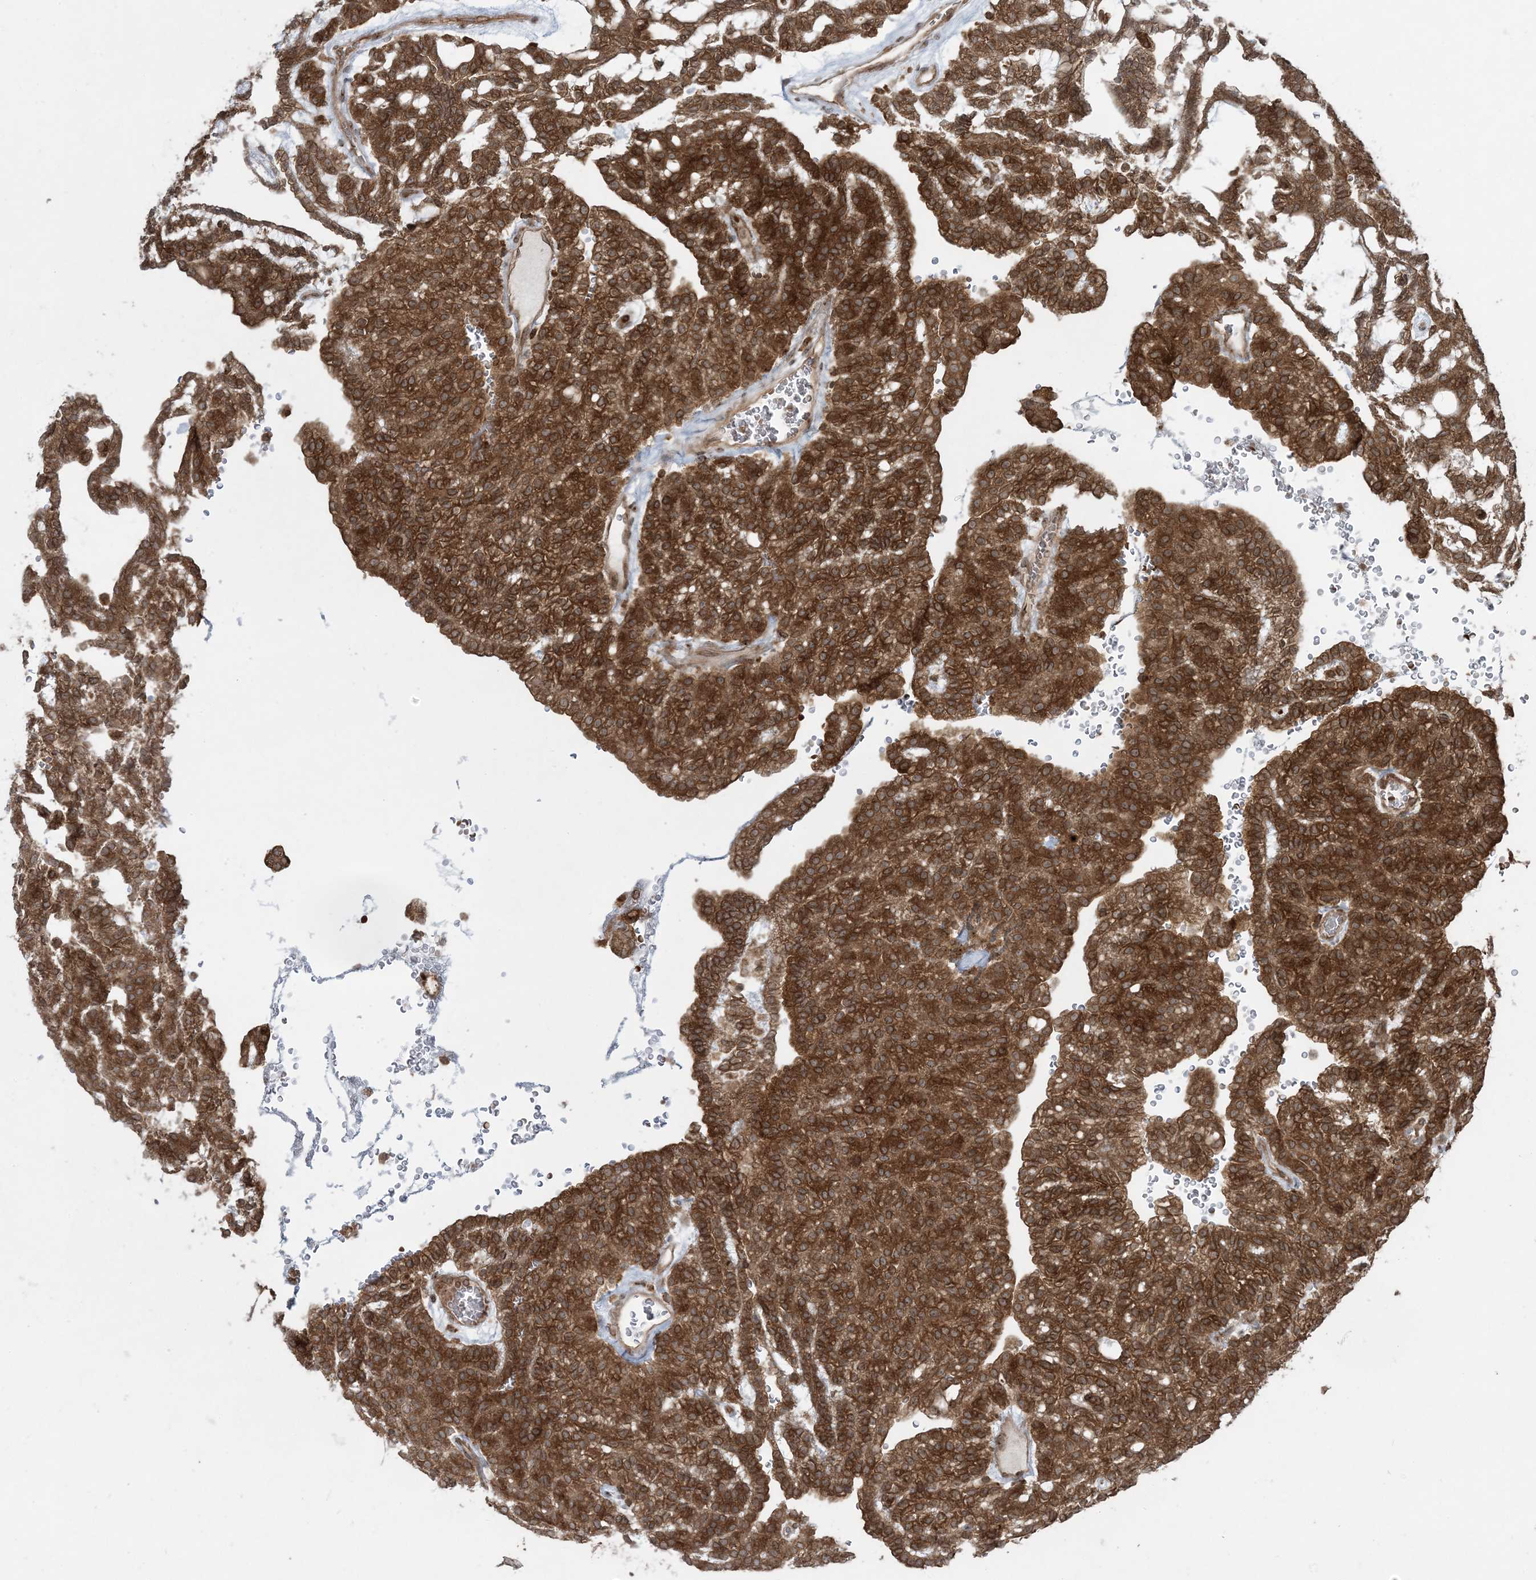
{"staining": {"intensity": "strong", "quantity": ">75%", "location": "cytoplasmic/membranous"}, "tissue": "renal cancer", "cell_type": "Tumor cells", "image_type": "cancer", "snomed": [{"axis": "morphology", "description": "Adenocarcinoma, NOS"}, {"axis": "topography", "description": "Kidney"}], "caption": "Adenocarcinoma (renal) stained for a protein (brown) demonstrates strong cytoplasmic/membranous positive staining in about >75% of tumor cells.", "gene": "DDX19B", "patient": {"sex": "male", "age": 63}}